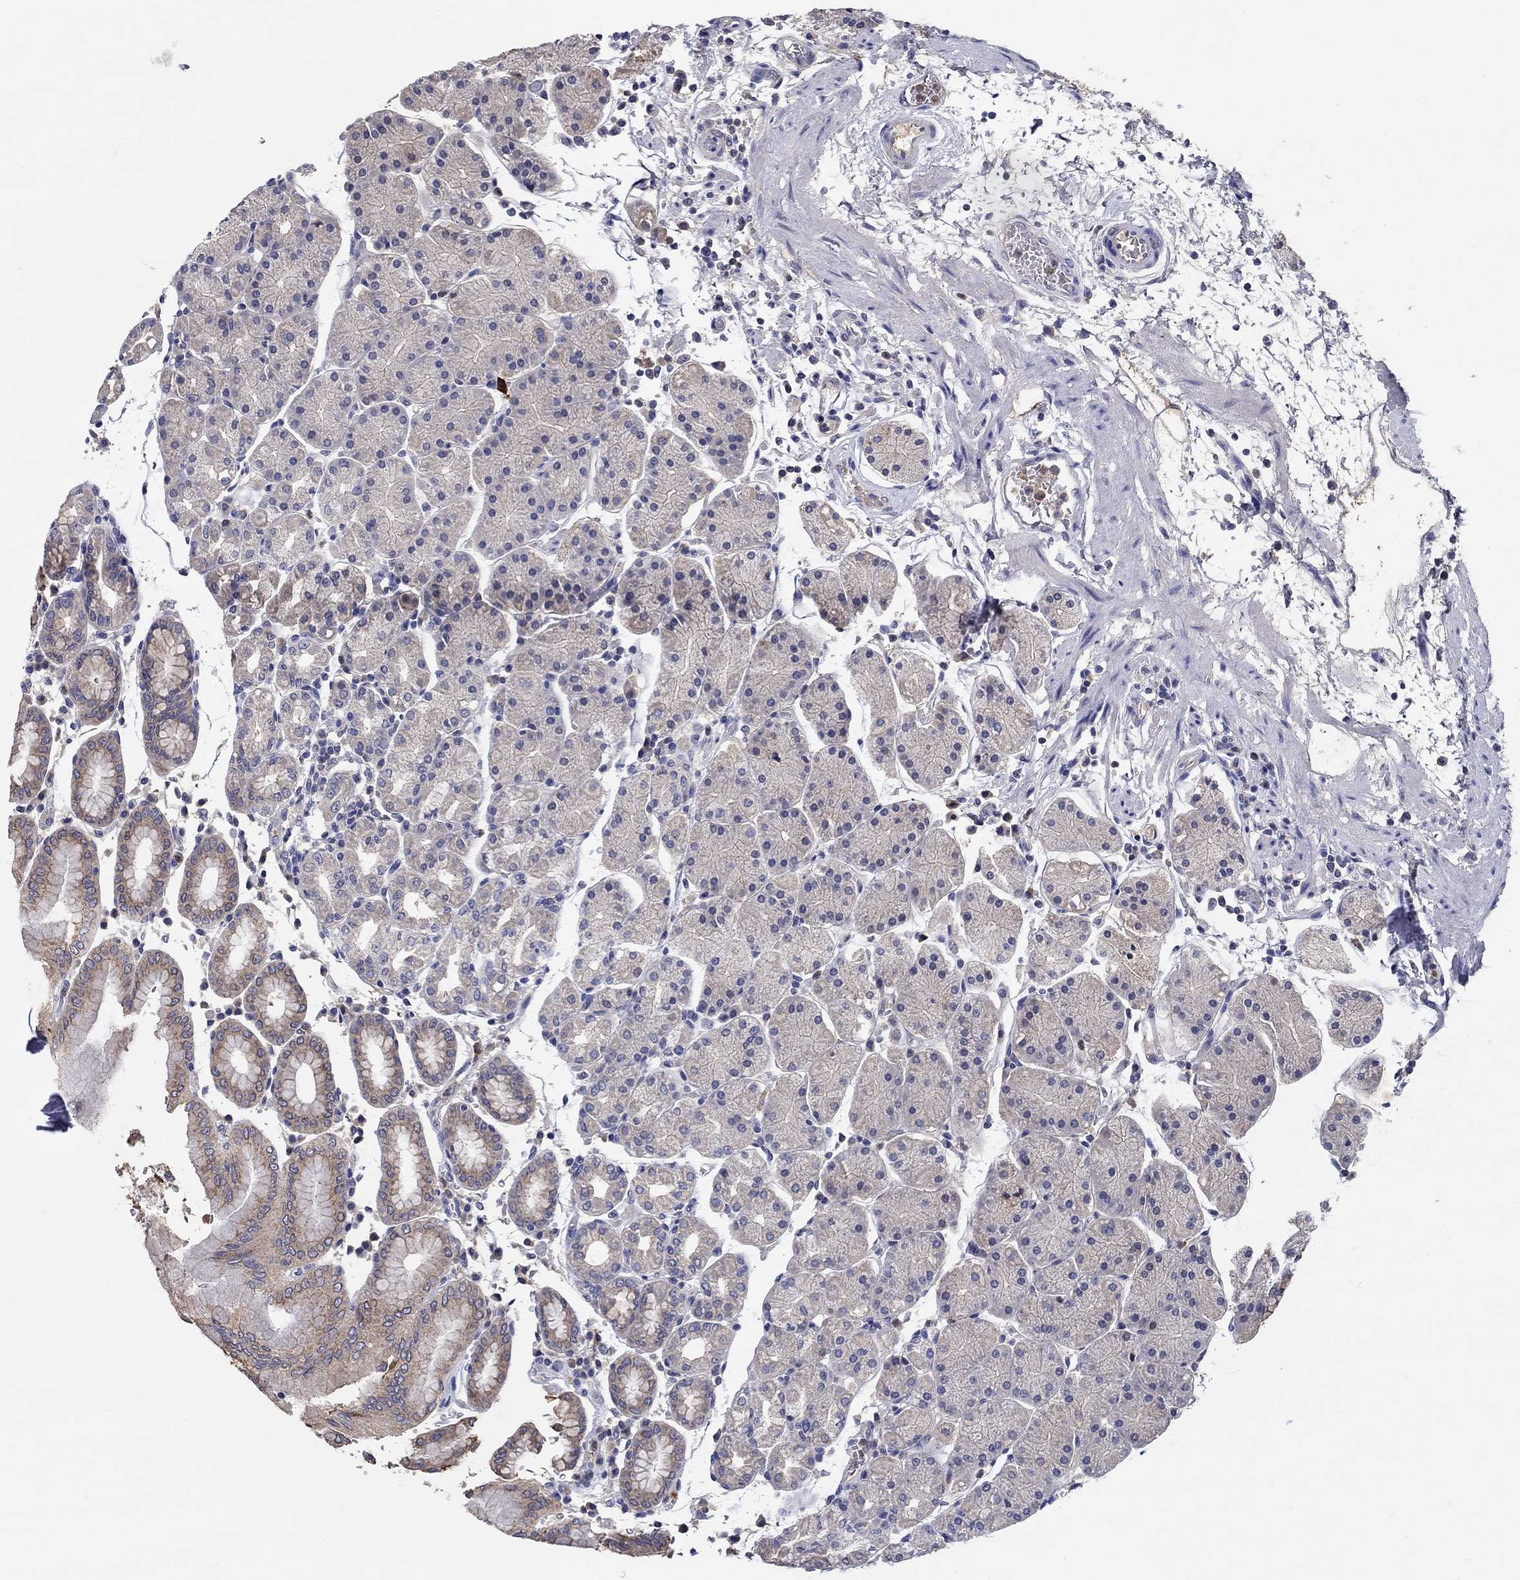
{"staining": {"intensity": "weak", "quantity": "25%-75%", "location": "cytoplasmic/membranous"}, "tissue": "stomach", "cell_type": "Glandular cells", "image_type": "normal", "snomed": [{"axis": "morphology", "description": "Normal tissue, NOS"}, {"axis": "topography", "description": "Stomach"}], "caption": "Immunohistochemical staining of unremarkable human stomach displays weak cytoplasmic/membranous protein expression in approximately 25%-75% of glandular cells.", "gene": "CHIT1", "patient": {"sex": "male", "age": 54}}